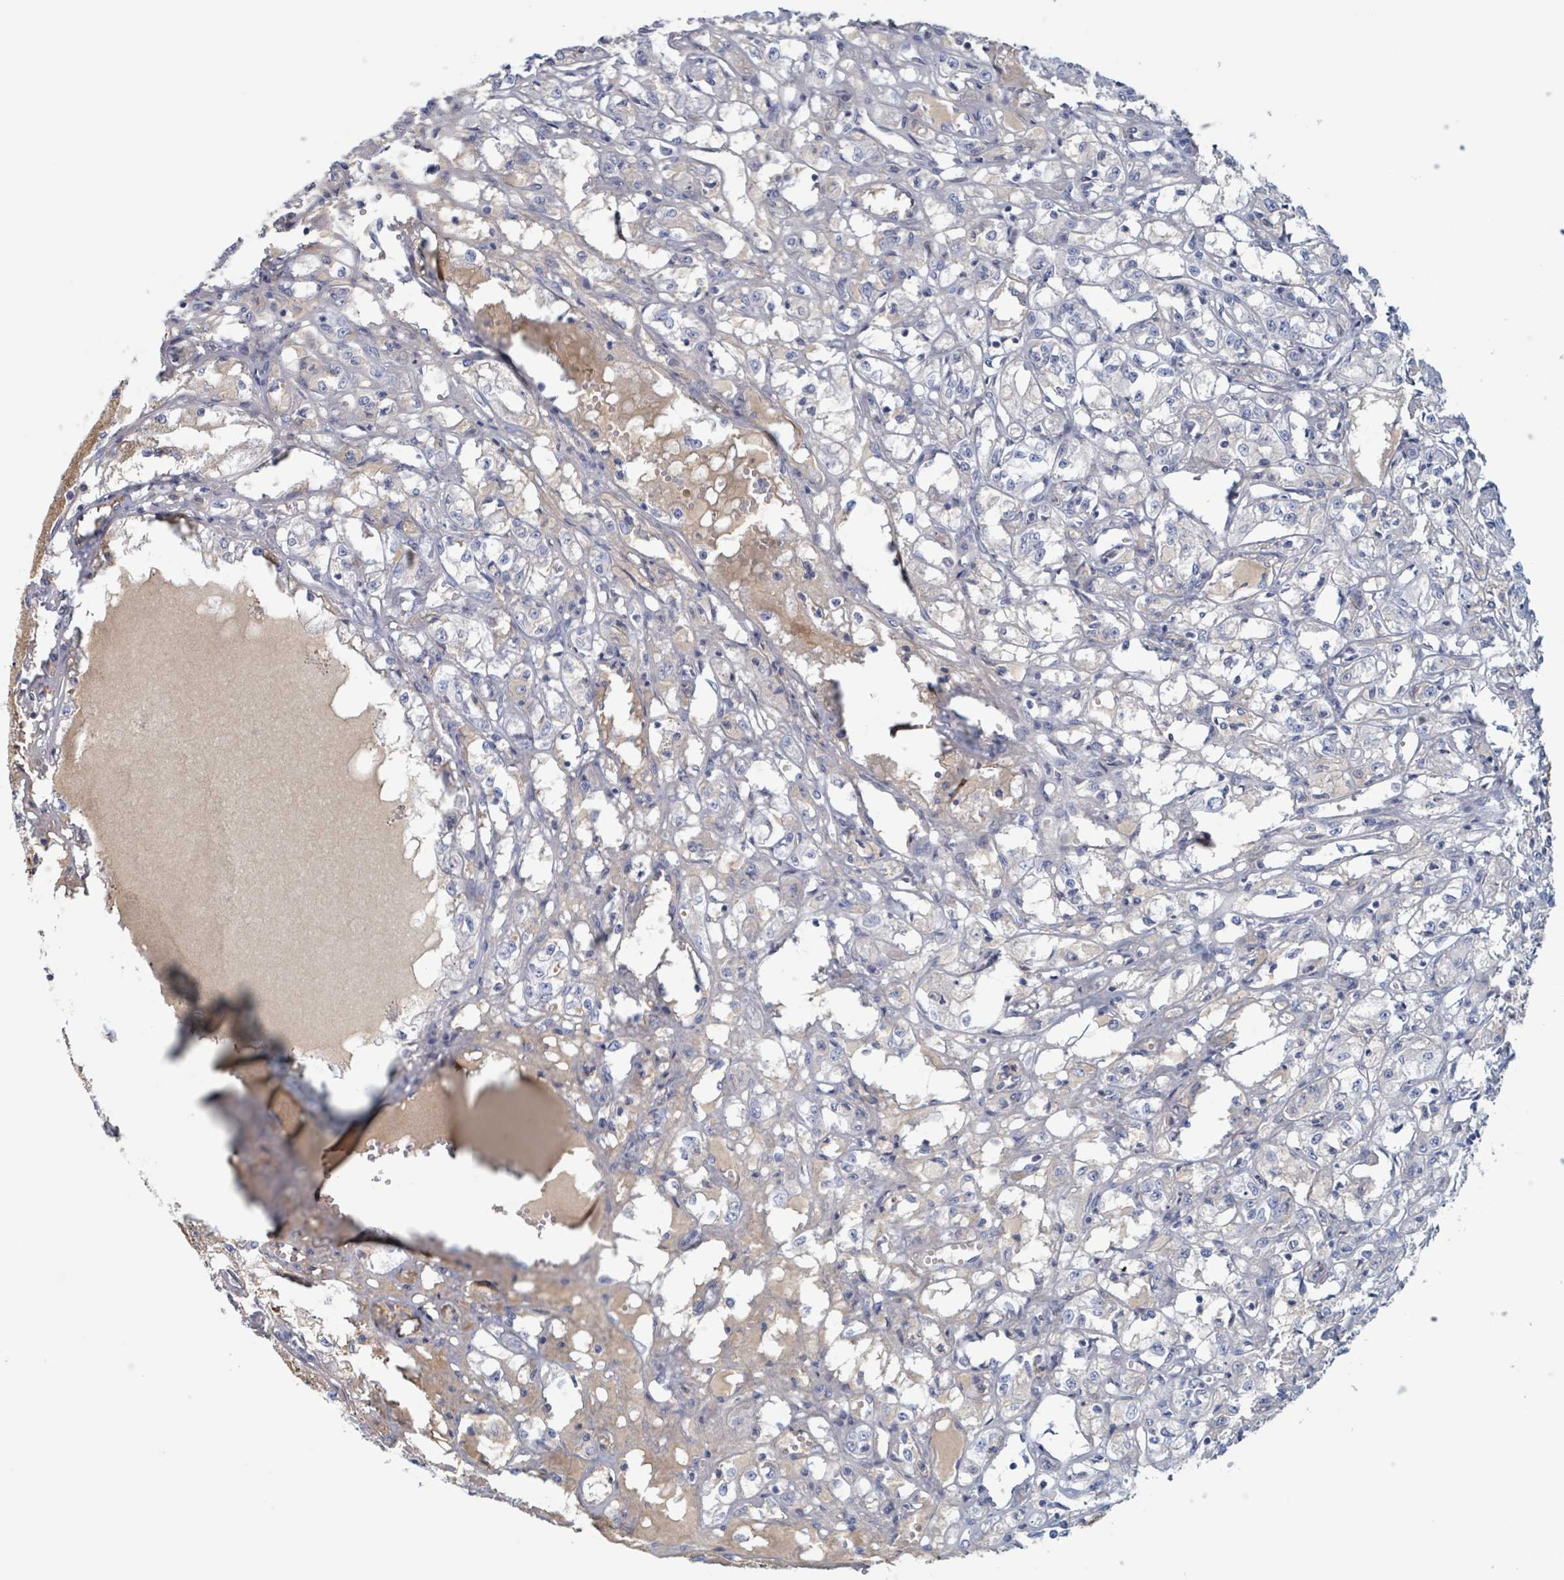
{"staining": {"intensity": "negative", "quantity": "none", "location": "none"}, "tissue": "renal cancer", "cell_type": "Tumor cells", "image_type": "cancer", "snomed": [{"axis": "morphology", "description": "Adenocarcinoma, NOS"}, {"axis": "topography", "description": "Kidney"}], "caption": "This is an IHC photomicrograph of renal cancer. There is no expression in tumor cells.", "gene": "KLK4", "patient": {"sex": "male", "age": 56}}